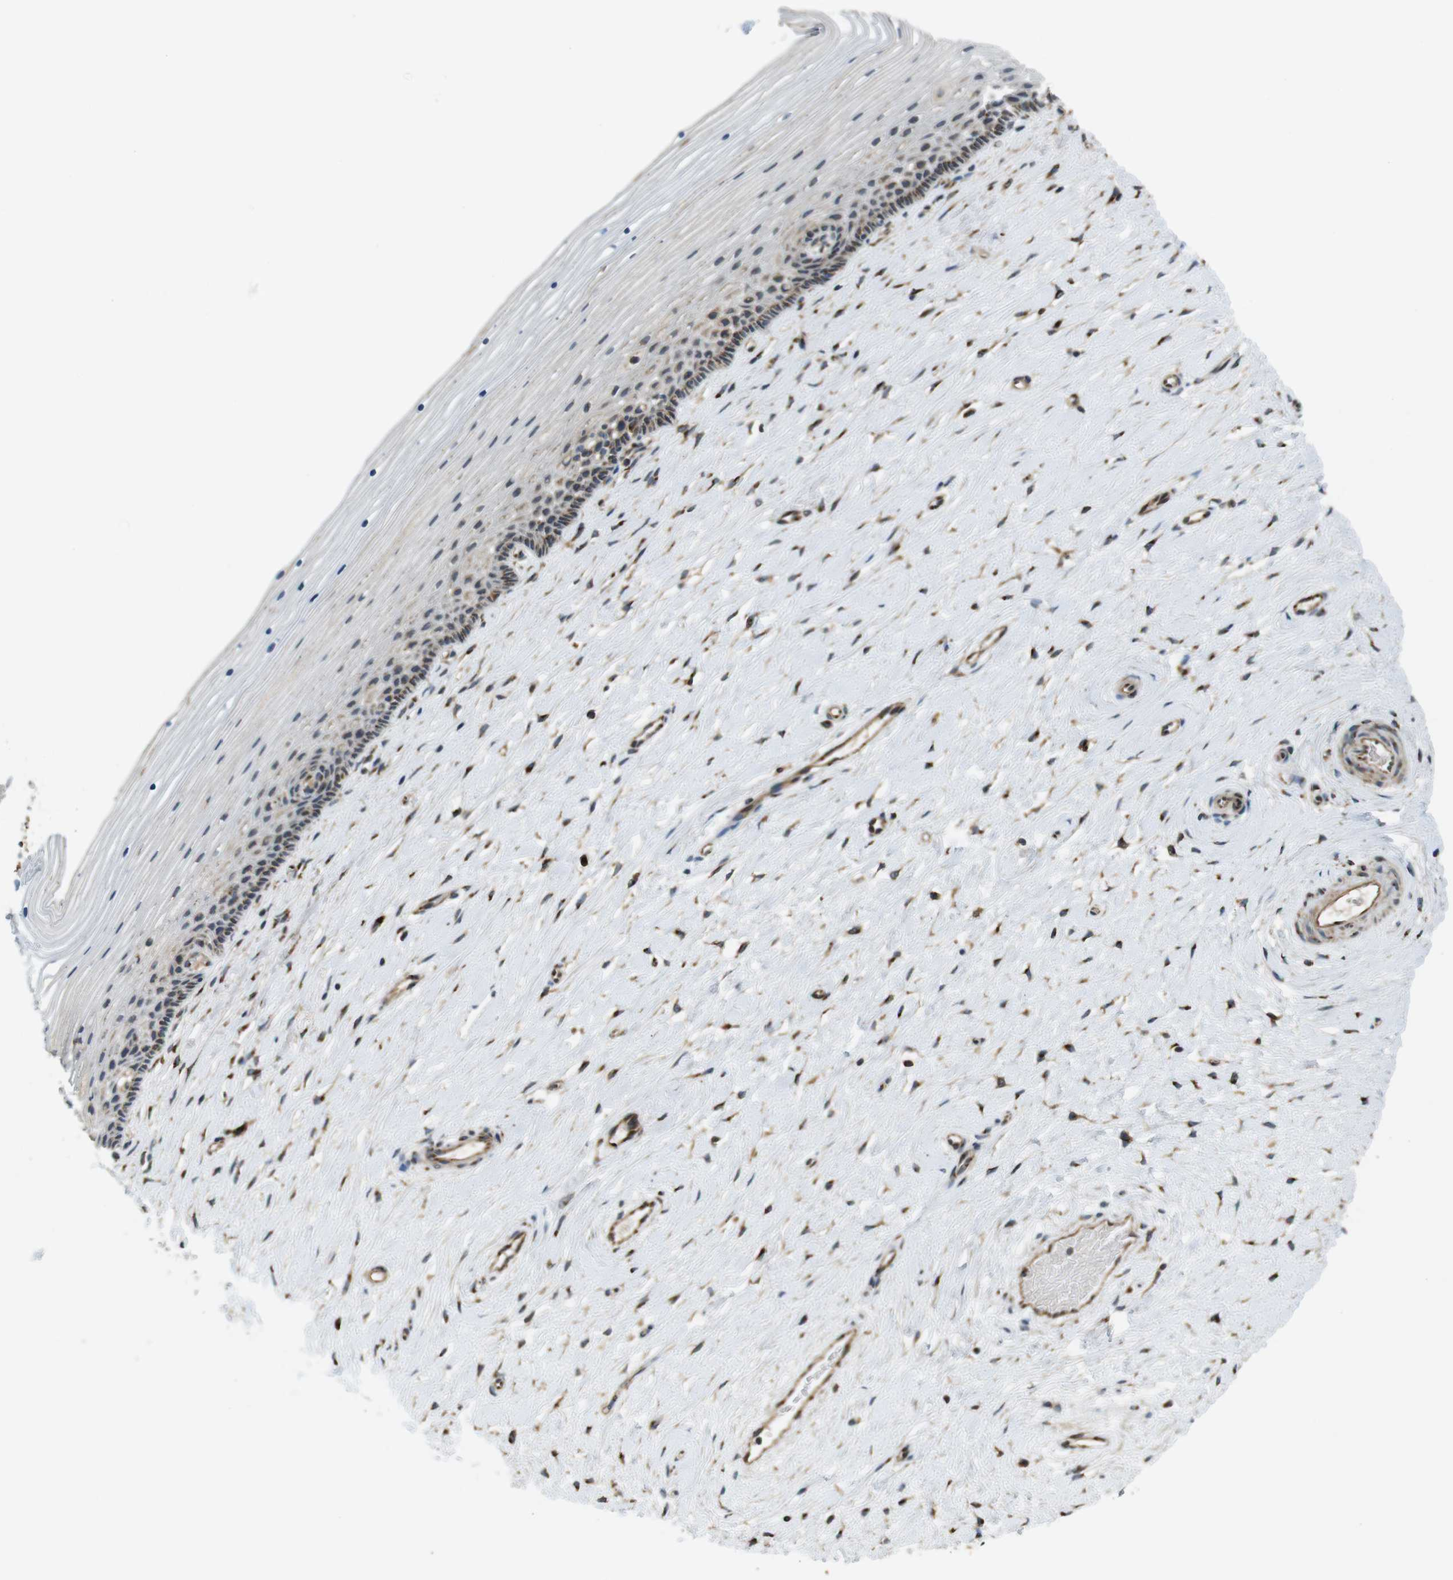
{"staining": {"intensity": "moderate", "quantity": ">75%", "location": "cytoplasmic/membranous"}, "tissue": "cervix", "cell_type": "Glandular cells", "image_type": "normal", "snomed": [{"axis": "morphology", "description": "Normal tissue, NOS"}, {"axis": "topography", "description": "Cervix"}], "caption": "Benign cervix displays moderate cytoplasmic/membranous positivity in about >75% of glandular cells, visualized by immunohistochemistry.", "gene": "TMEM143", "patient": {"sex": "female", "age": 39}}